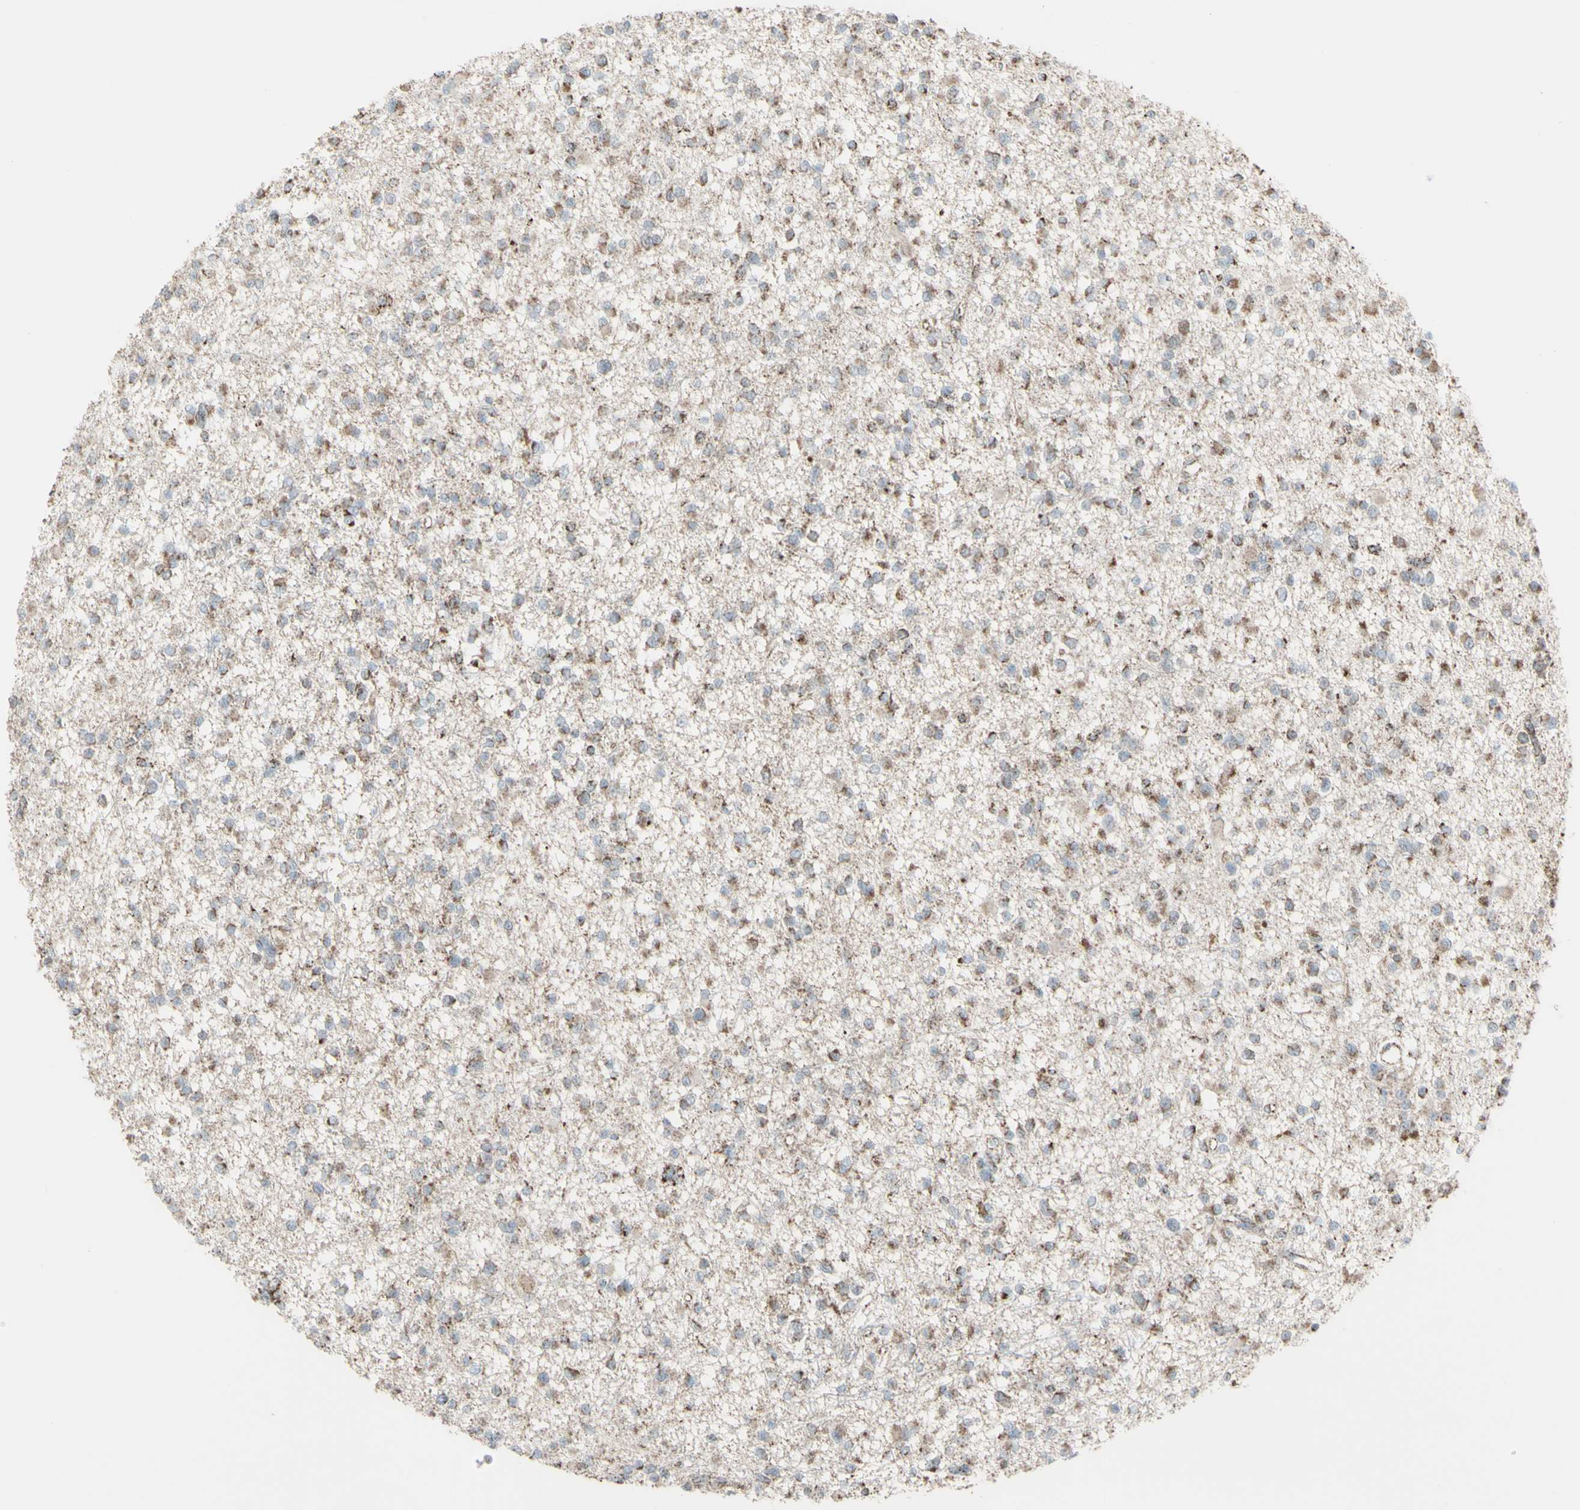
{"staining": {"intensity": "moderate", "quantity": ">75%", "location": "cytoplasmic/membranous"}, "tissue": "glioma", "cell_type": "Tumor cells", "image_type": "cancer", "snomed": [{"axis": "morphology", "description": "Glioma, malignant, Low grade"}, {"axis": "topography", "description": "Brain"}], "caption": "The image reveals a brown stain indicating the presence of a protein in the cytoplasmic/membranous of tumor cells in glioma.", "gene": "PLGRKT", "patient": {"sex": "female", "age": 22}}